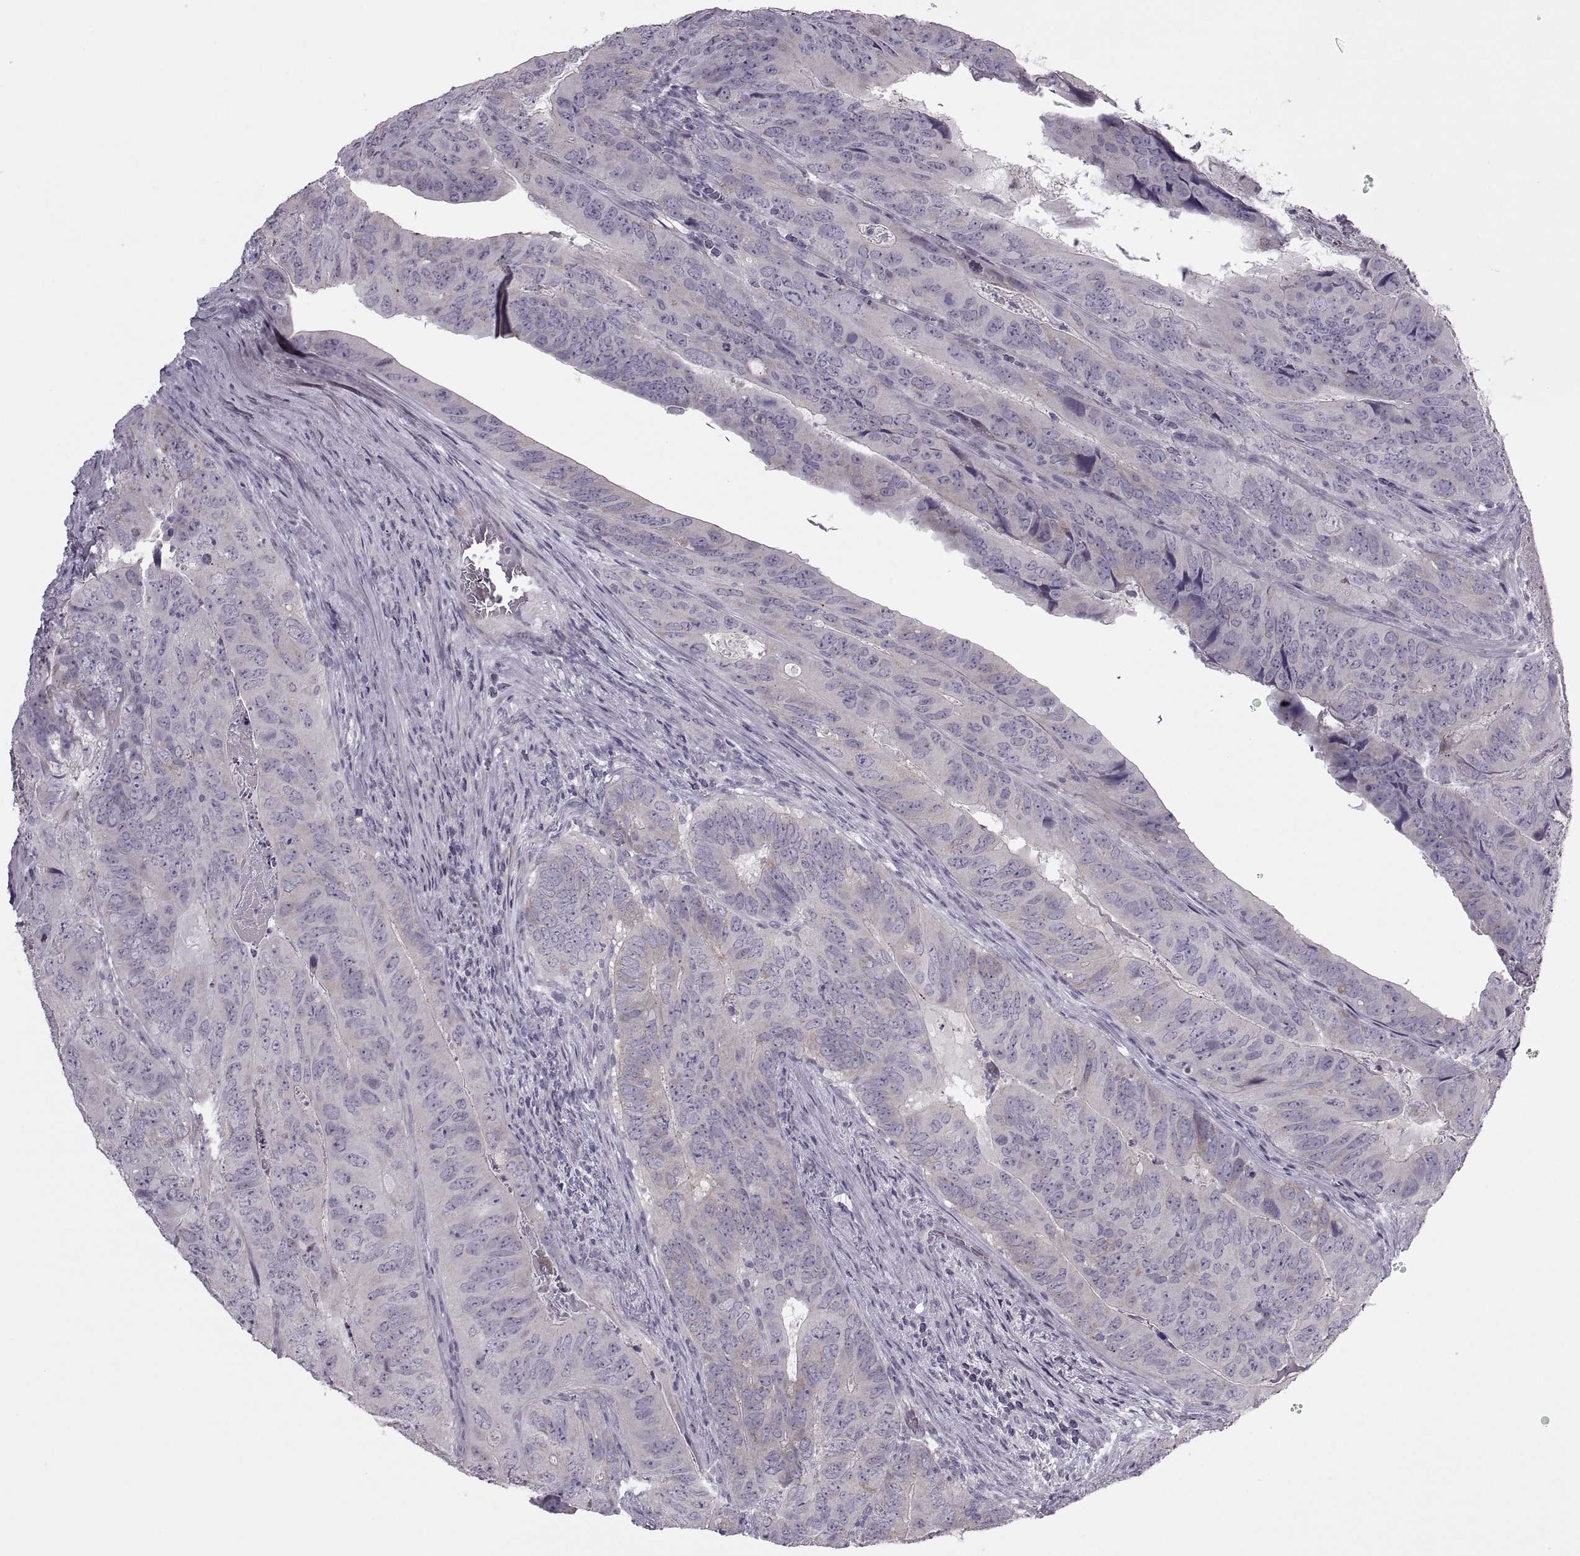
{"staining": {"intensity": "negative", "quantity": "none", "location": "none"}, "tissue": "colorectal cancer", "cell_type": "Tumor cells", "image_type": "cancer", "snomed": [{"axis": "morphology", "description": "Adenocarcinoma, NOS"}, {"axis": "topography", "description": "Colon"}], "caption": "Adenocarcinoma (colorectal) stained for a protein using immunohistochemistry (IHC) reveals no expression tumor cells.", "gene": "RIPK4", "patient": {"sex": "male", "age": 79}}